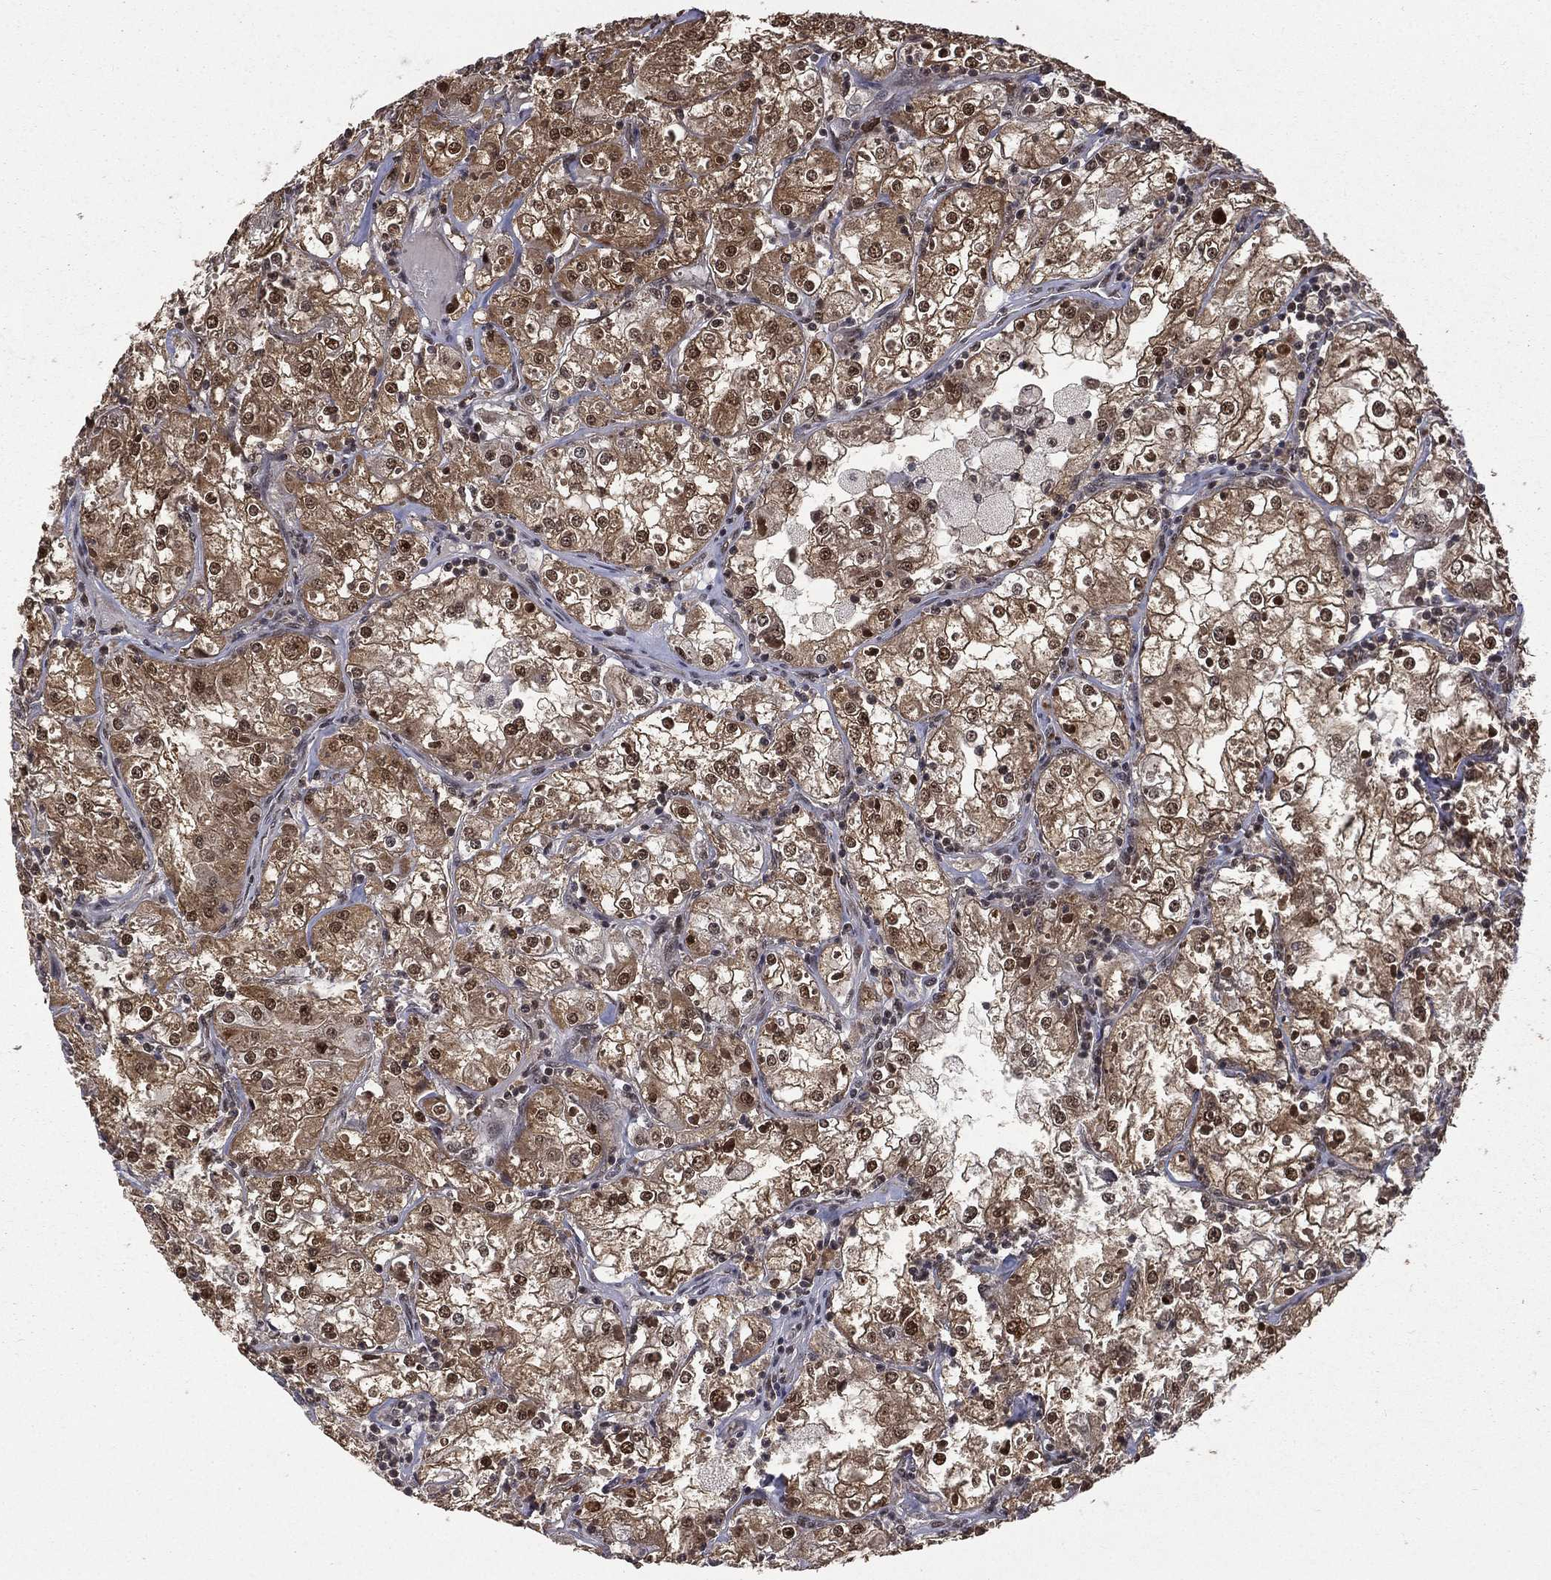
{"staining": {"intensity": "strong", "quantity": "25%-75%", "location": "nuclear"}, "tissue": "renal cancer", "cell_type": "Tumor cells", "image_type": "cancer", "snomed": [{"axis": "morphology", "description": "Adenocarcinoma, NOS"}, {"axis": "topography", "description": "Kidney"}], "caption": "Human renal cancer (adenocarcinoma) stained with a brown dye demonstrates strong nuclear positive expression in about 25%-75% of tumor cells.", "gene": "JMJD6", "patient": {"sex": "male", "age": 77}}